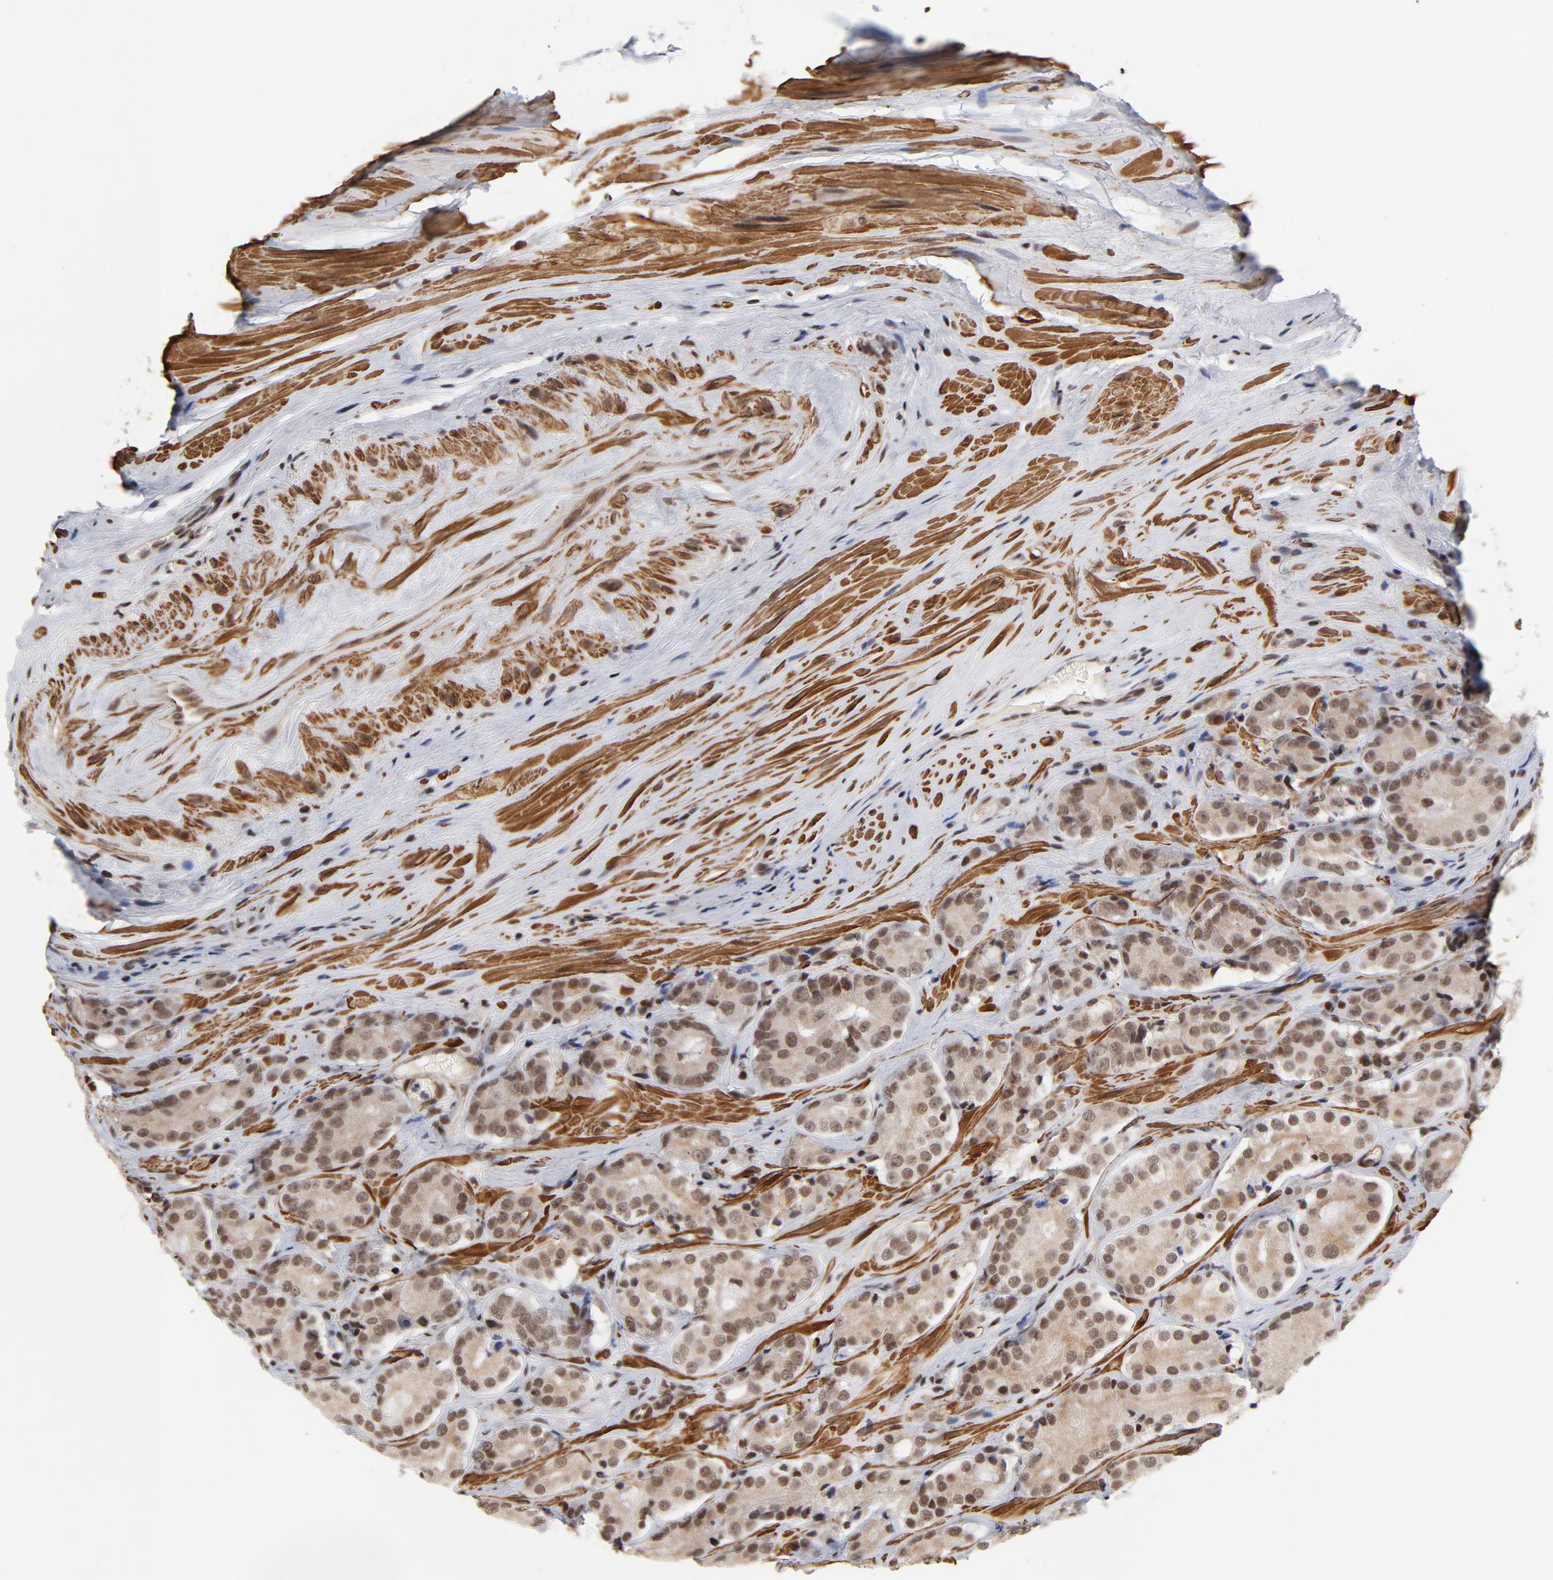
{"staining": {"intensity": "strong", "quantity": ">75%", "location": "nuclear"}, "tissue": "prostate cancer", "cell_type": "Tumor cells", "image_type": "cancer", "snomed": [{"axis": "morphology", "description": "Adenocarcinoma, High grade"}, {"axis": "topography", "description": "Prostate"}], "caption": "An image of human prostate high-grade adenocarcinoma stained for a protein reveals strong nuclear brown staining in tumor cells. Nuclei are stained in blue.", "gene": "CTCF", "patient": {"sex": "male", "age": 70}}